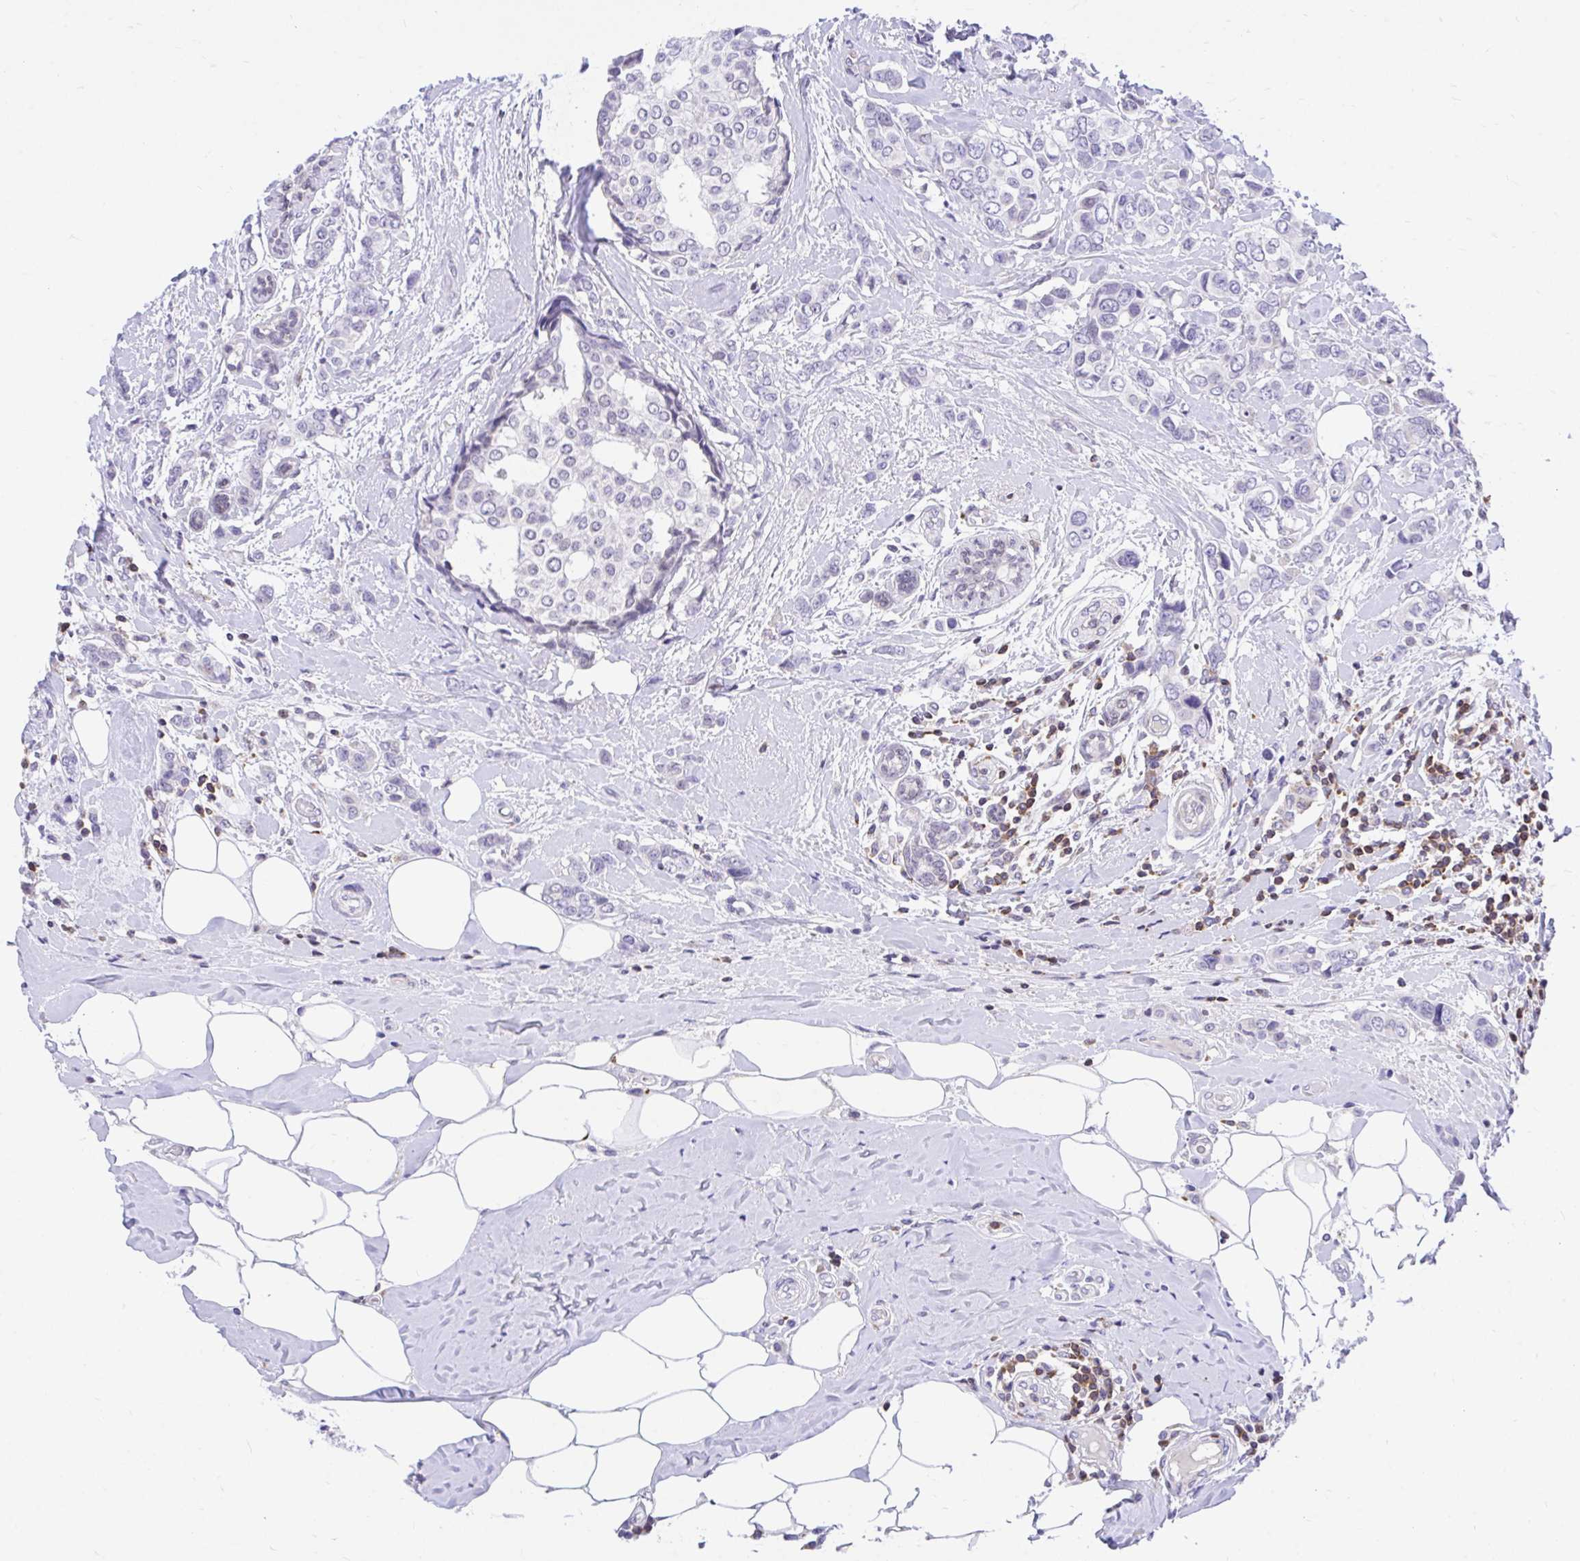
{"staining": {"intensity": "negative", "quantity": "none", "location": "none"}, "tissue": "breast cancer", "cell_type": "Tumor cells", "image_type": "cancer", "snomed": [{"axis": "morphology", "description": "Lobular carcinoma"}, {"axis": "topography", "description": "Breast"}], "caption": "Tumor cells are negative for brown protein staining in breast lobular carcinoma.", "gene": "CXCL8", "patient": {"sex": "female", "age": 51}}